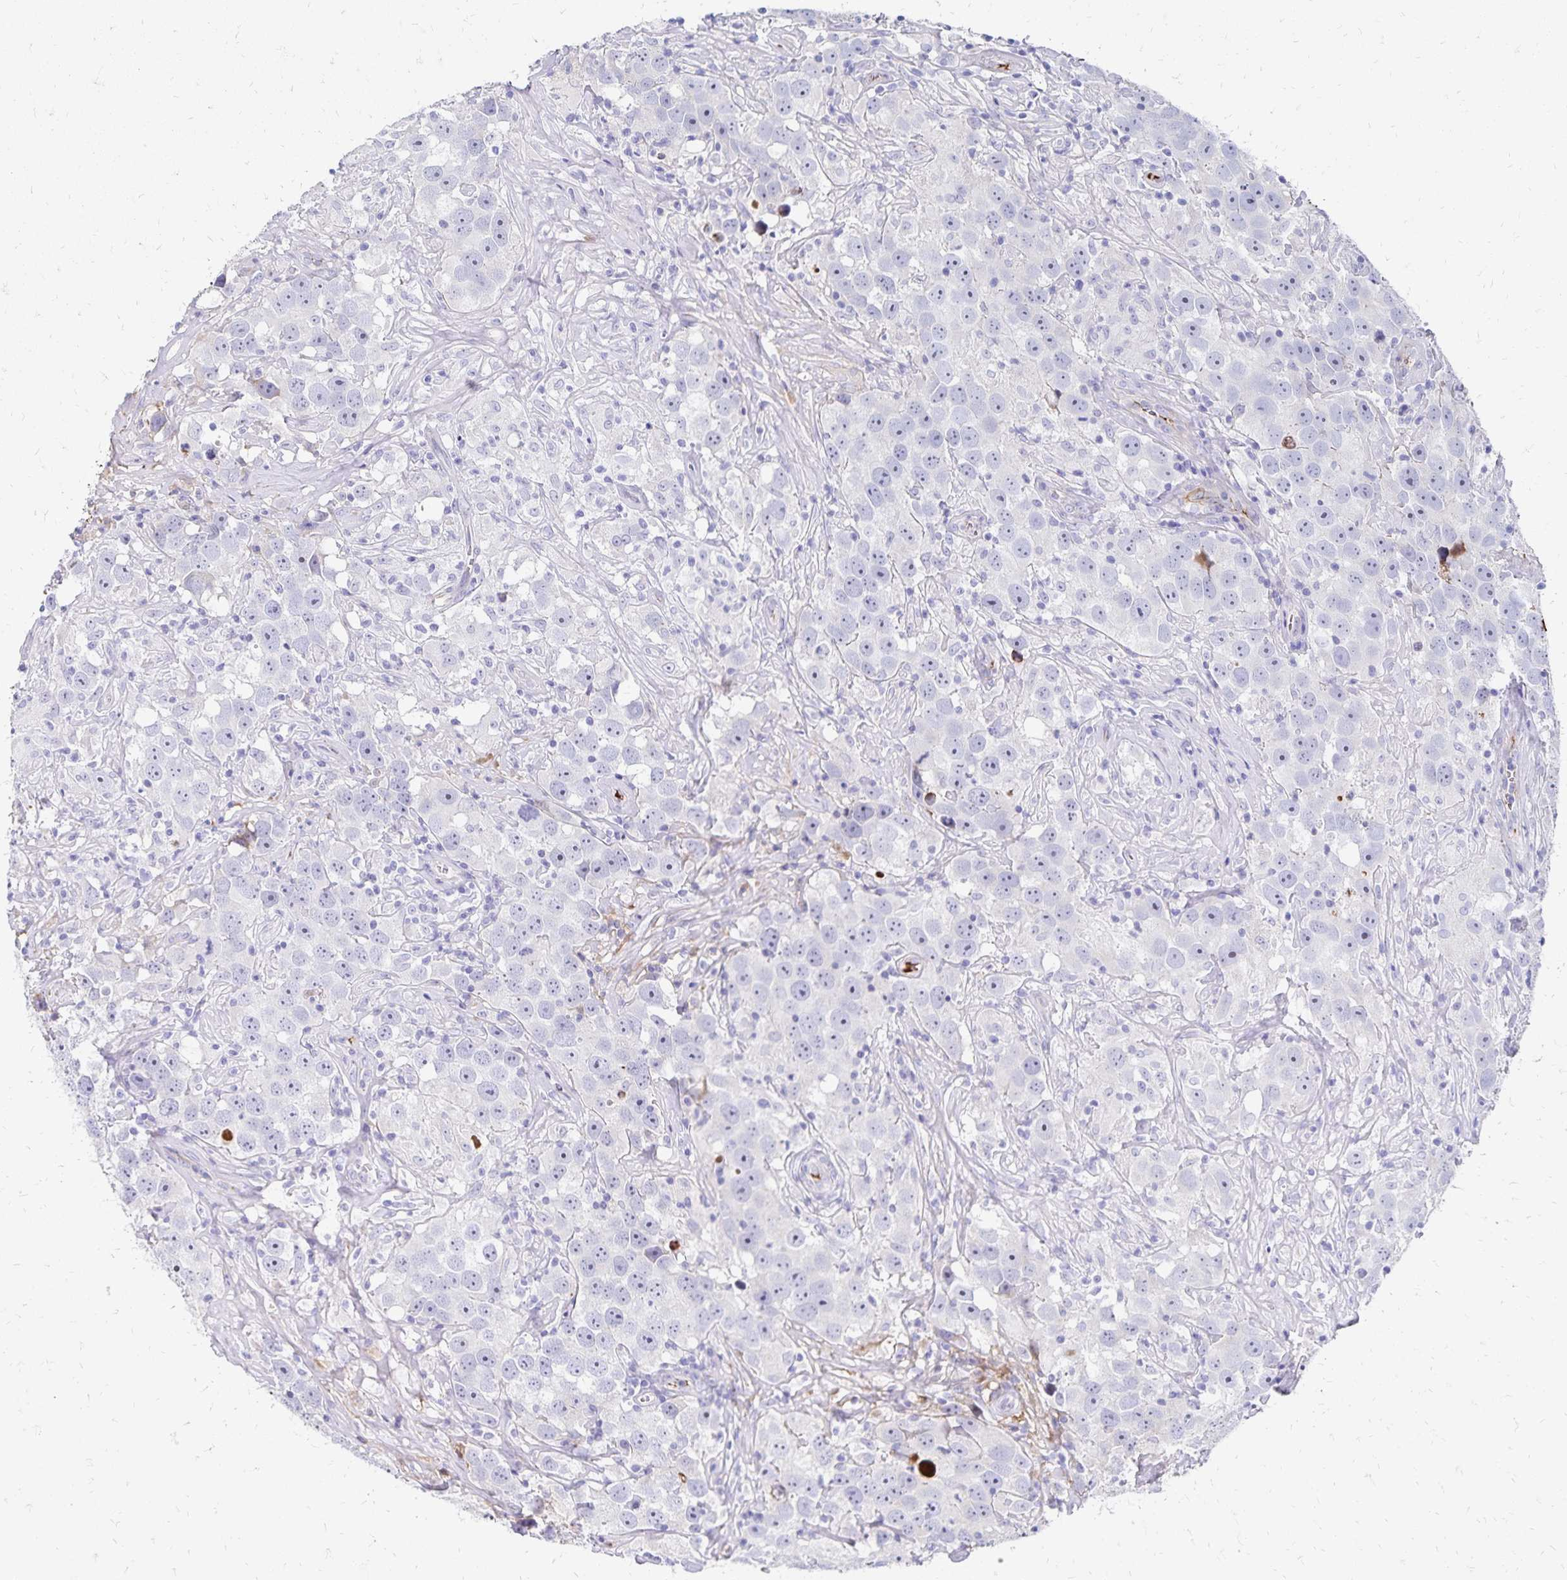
{"staining": {"intensity": "negative", "quantity": "none", "location": "none"}, "tissue": "testis cancer", "cell_type": "Tumor cells", "image_type": "cancer", "snomed": [{"axis": "morphology", "description": "Seminoma, NOS"}, {"axis": "topography", "description": "Testis"}], "caption": "Histopathology image shows no significant protein expression in tumor cells of testis cancer (seminoma). Brightfield microscopy of immunohistochemistry (IHC) stained with DAB (brown) and hematoxylin (blue), captured at high magnification.", "gene": "NECAP1", "patient": {"sex": "male", "age": 49}}